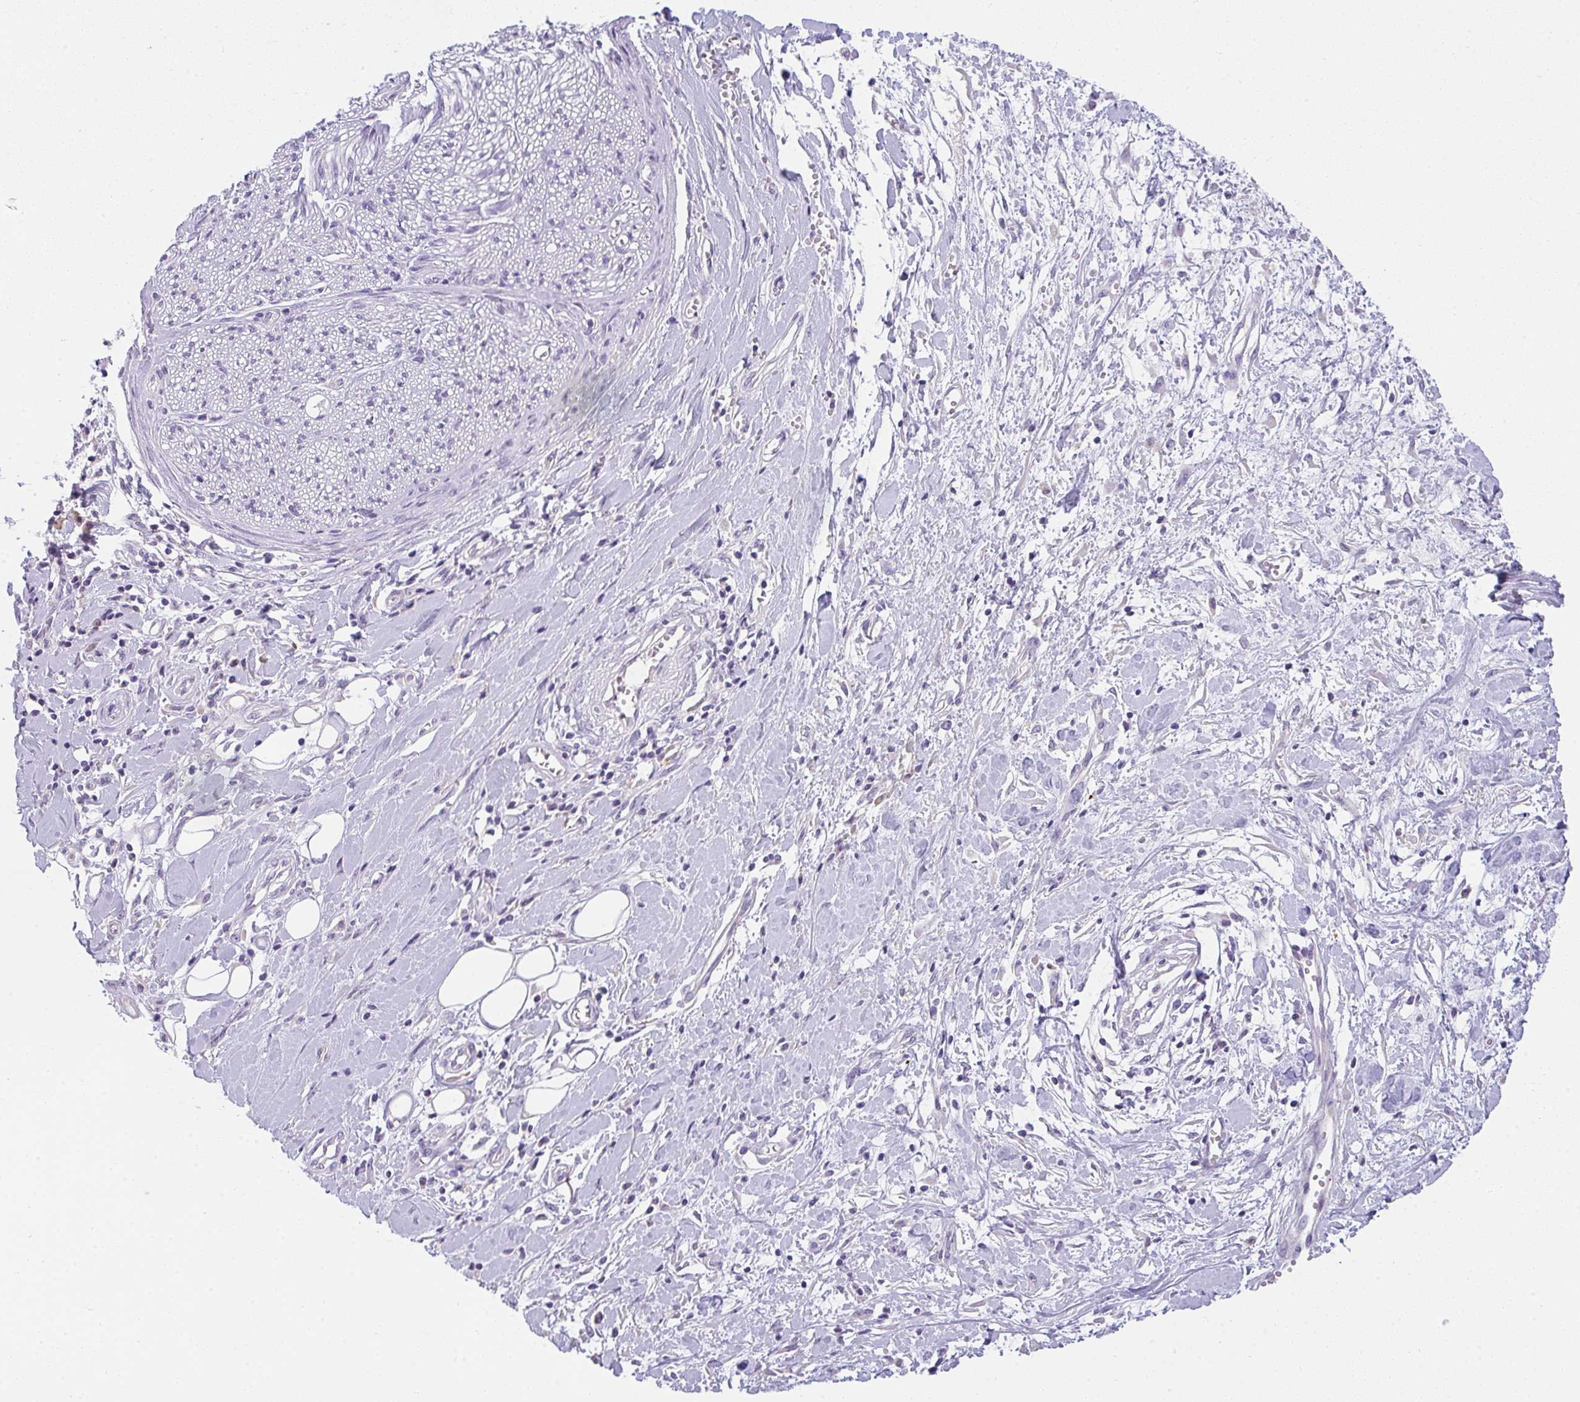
{"staining": {"intensity": "negative", "quantity": "none", "location": "none"}, "tissue": "stomach cancer", "cell_type": "Tumor cells", "image_type": "cancer", "snomed": [{"axis": "morphology", "description": "Adenocarcinoma, NOS"}, {"axis": "topography", "description": "Stomach, upper"}], "caption": "Immunohistochemistry of human adenocarcinoma (stomach) shows no staining in tumor cells.", "gene": "COX7B", "patient": {"sex": "male", "age": 62}}